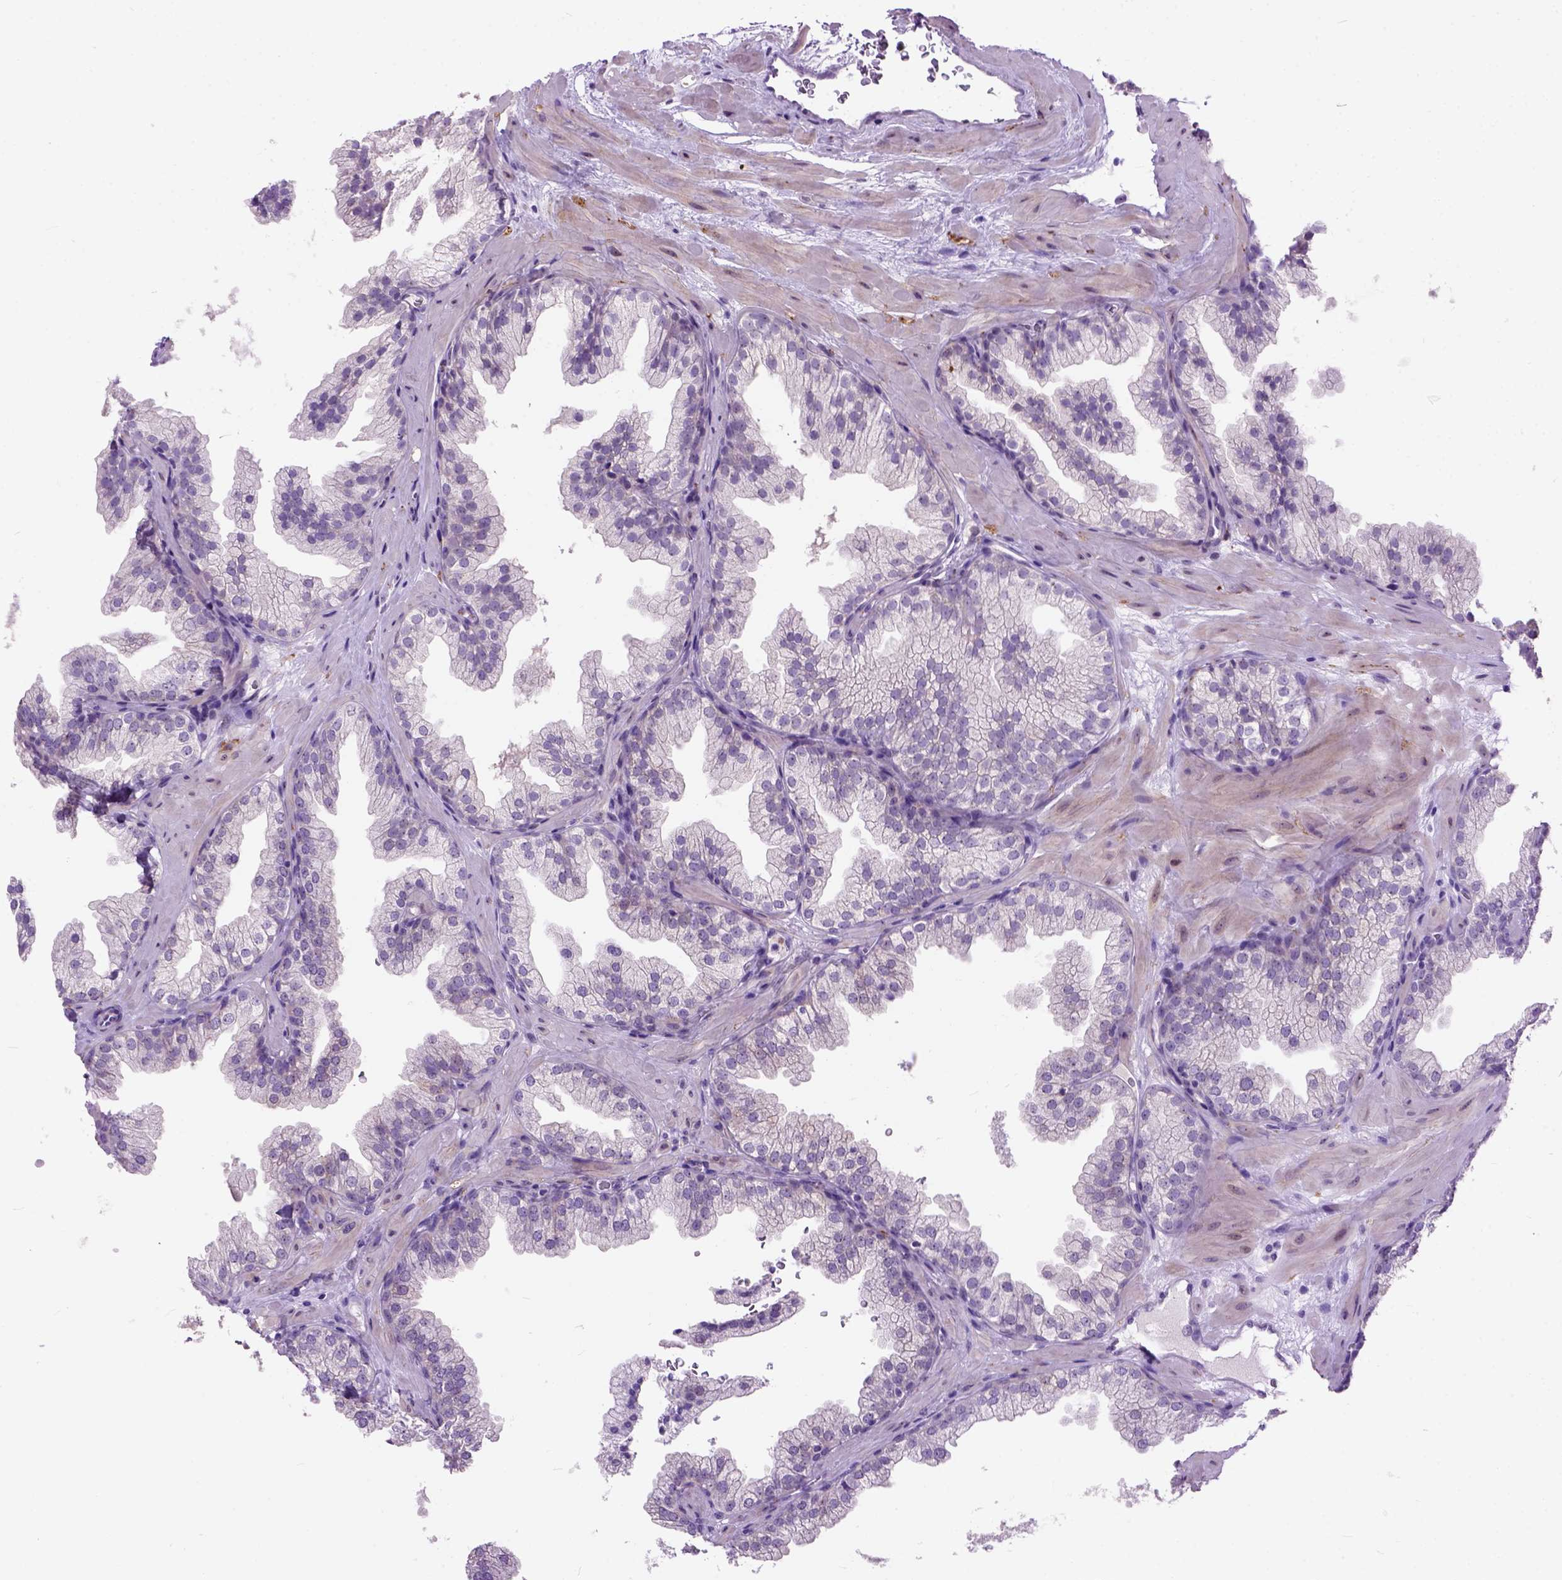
{"staining": {"intensity": "weak", "quantity": "<25%", "location": "cytoplasmic/membranous"}, "tissue": "prostate", "cell_type": "Glandular cells", "image_type": "normal", "snomed": [{"axis": "morphology", "description": "Normal tissue, NOS"}, {"axis": "topography", "description": "Prostate"}], "caption": "Prostate stained for a protein using immunohistochemistry demonstrates no staining glandular cells.", "gene": "MAPT", "patient": {"sex": "male", "age": 37}}